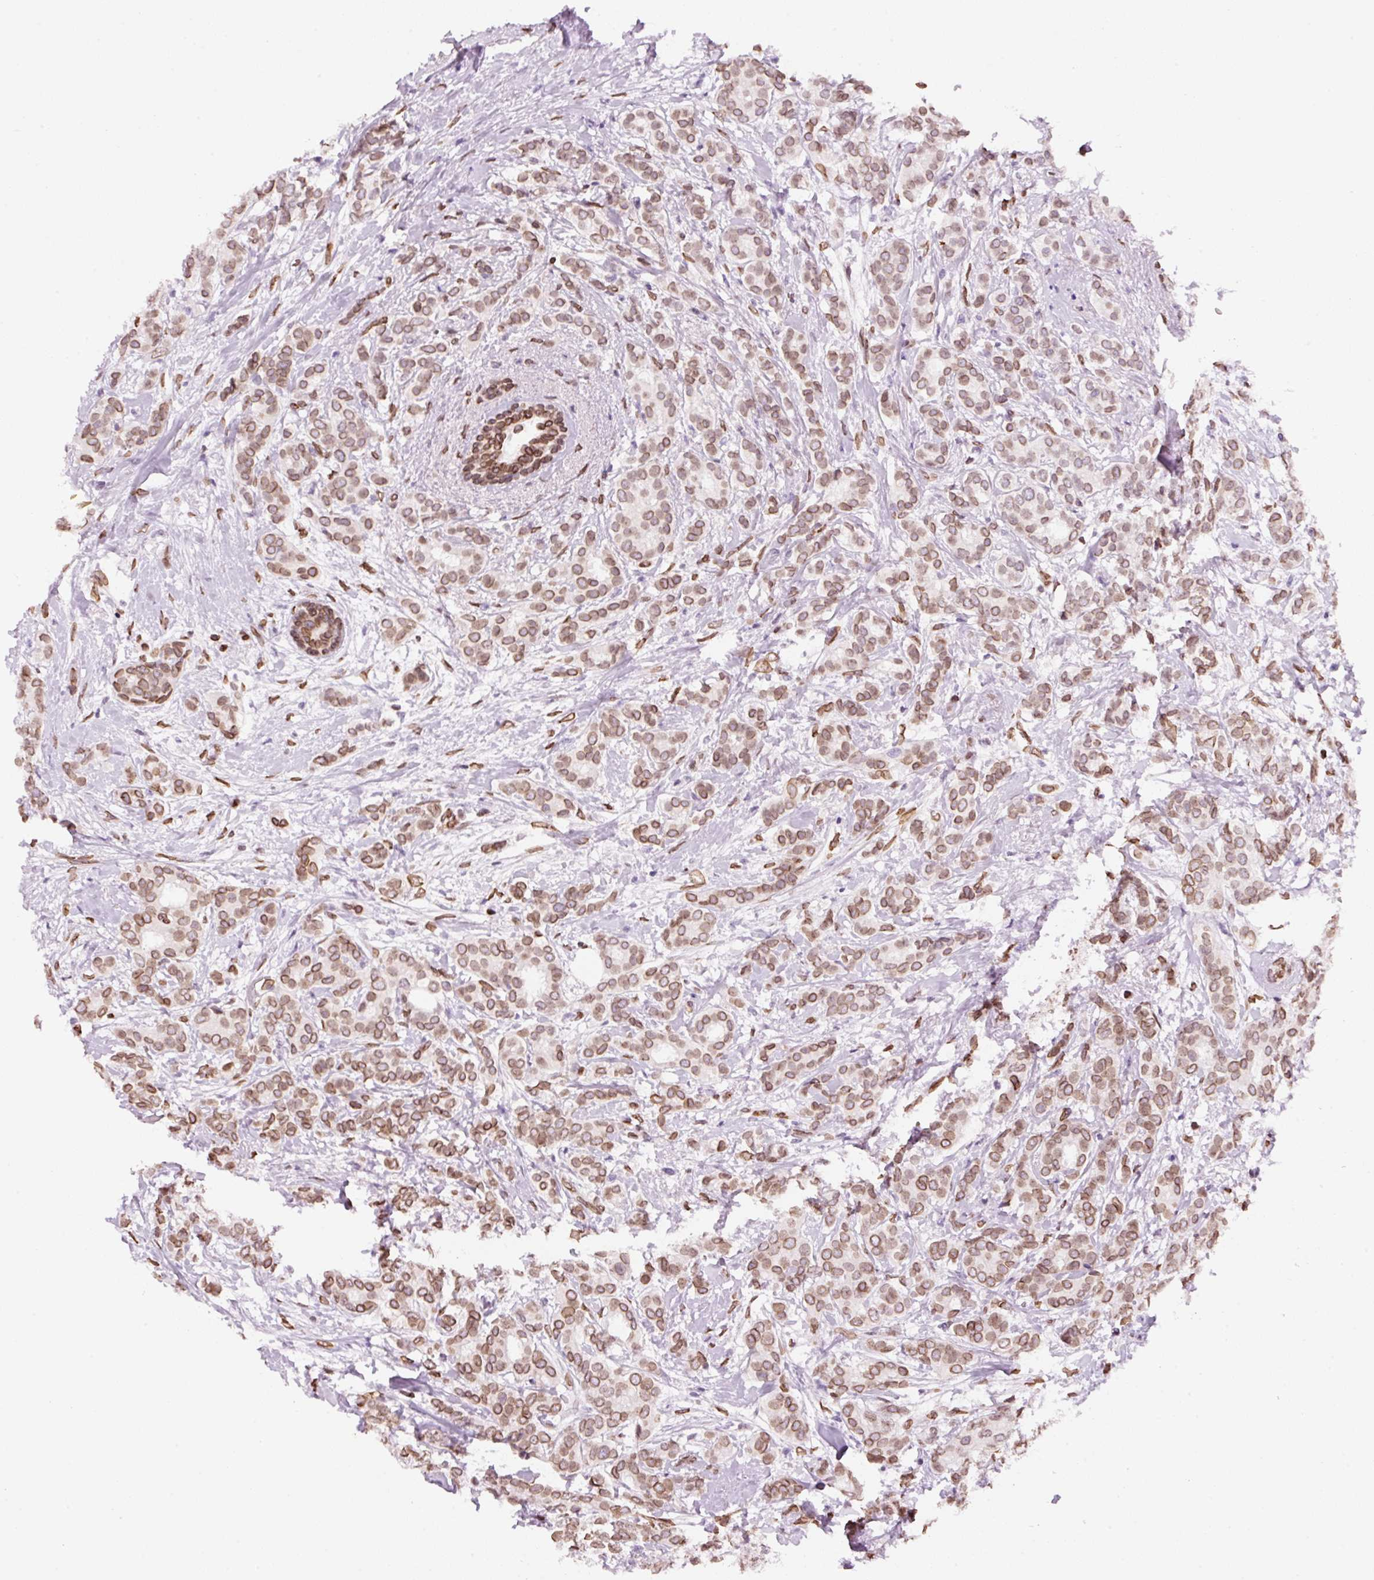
{"staining": {"intensity": "moderate", "quantity": ">75%", "location": "cytoplasmic/membranous,nuclear"}, "tissue": "breast cancer", "cell_type": "Tumor cells", "image_type": "cancer", "snomed": [{"axis": "morphology", "description": "Duct carcinoma"}, {"axis": "topography", "description": "Breast"}], "caption": "The histopathology image displays staining of breast cancer (invasive ductal carcinoma), revealing moderate cytoplasmic/membranous and nuclear protein staining (brown color) within tumor cells.", "gene": "ZNF224", "patient": {"sex": "female", "age": 73}}